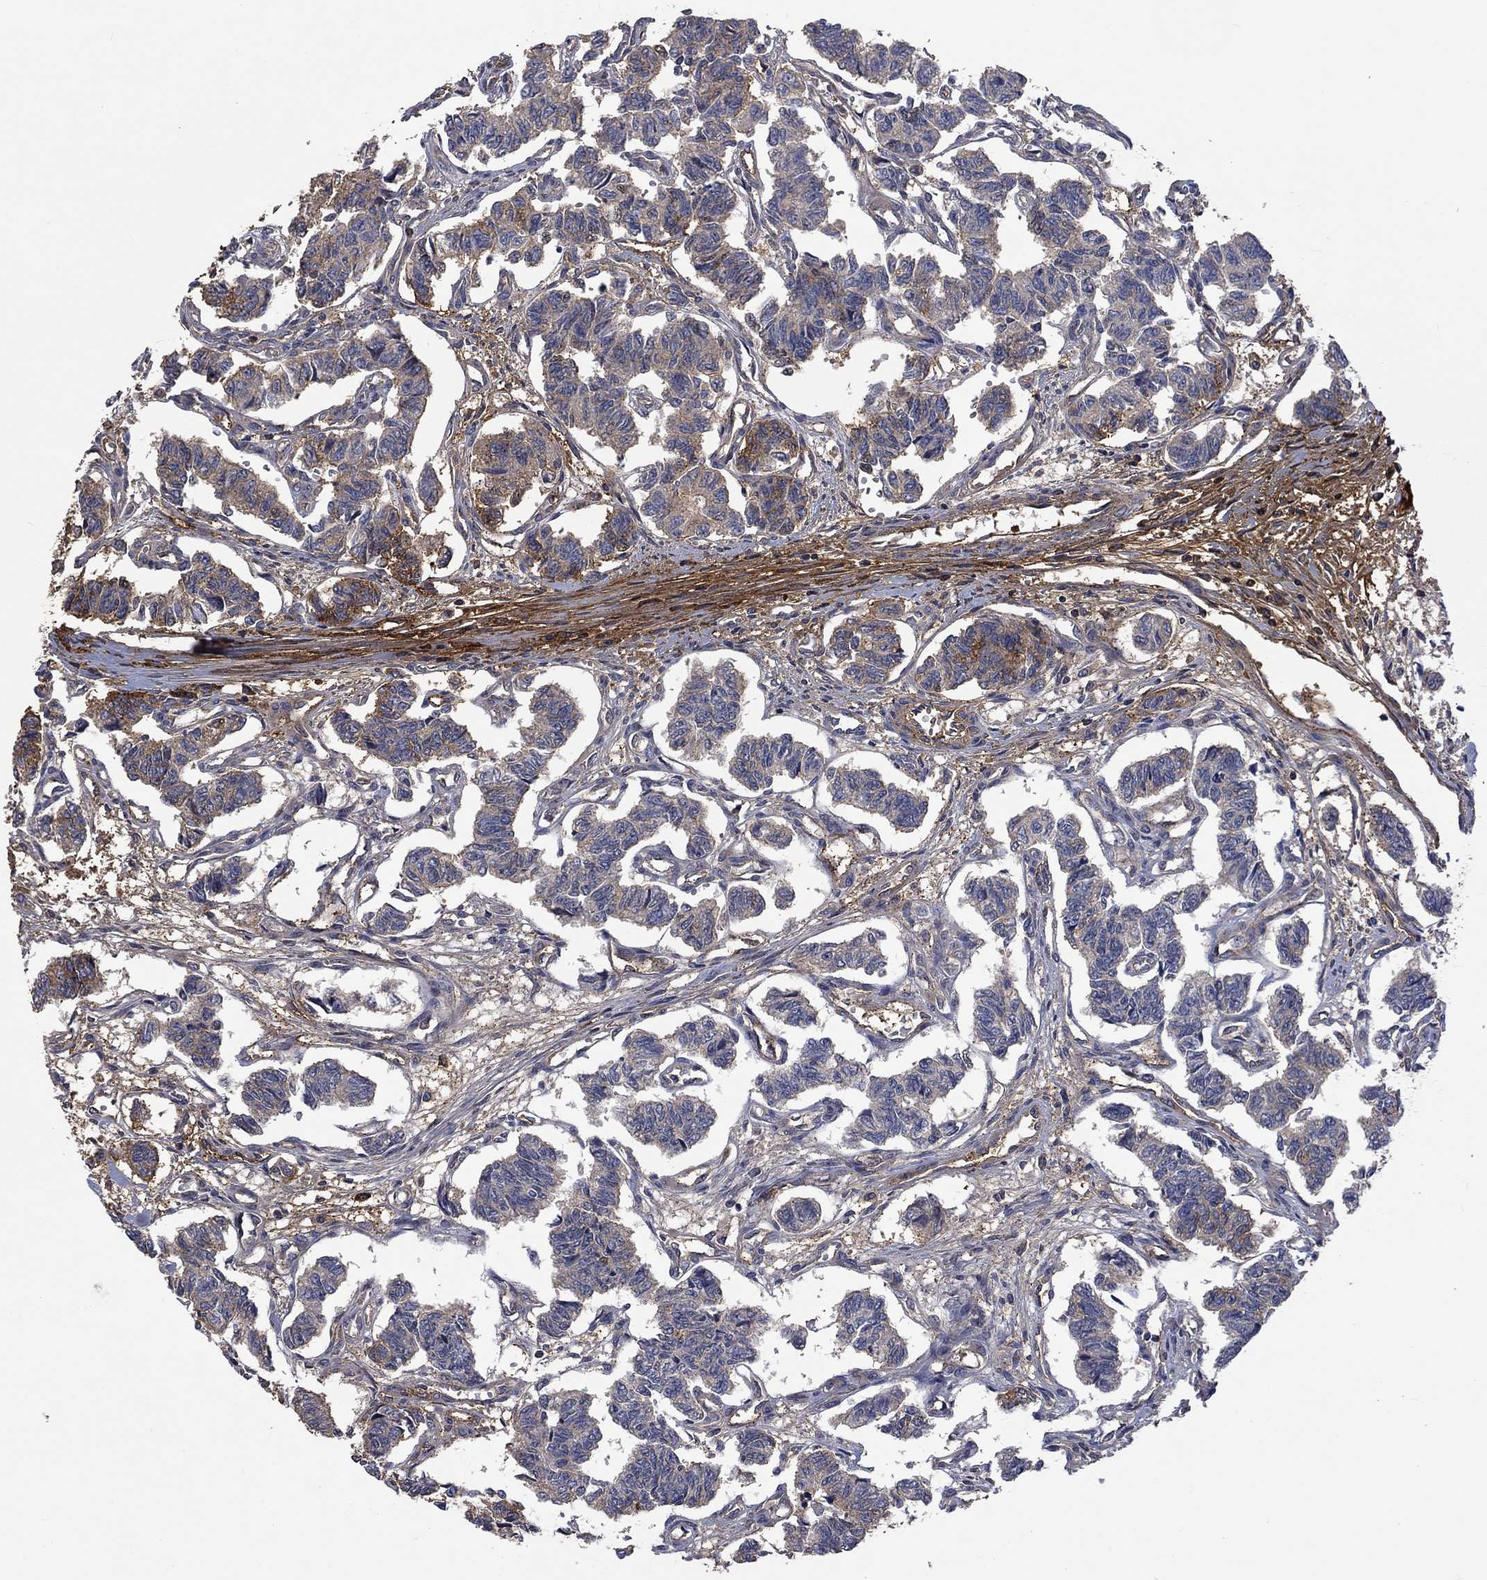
{"staining": {"intensity": "weak", "quantity": "<25%", "location": "cytoplasmic/membranous"}, "tissue": "carcinoid", "cell_type": "Tumor cells", "image_type": "cancer", "snomed": [{"axis": "morphology", "description": "Carcinoid, malignant, NOS"}, {"axis": "topography", "description": "Kidney"}], "caption": "Immunohistochemistry micrograph of human carcinoid stained for a protein (brown), which shows no expression in tumor cells.", "gene": "VCAN", "patient": {"sex": "female", "age": 41}}